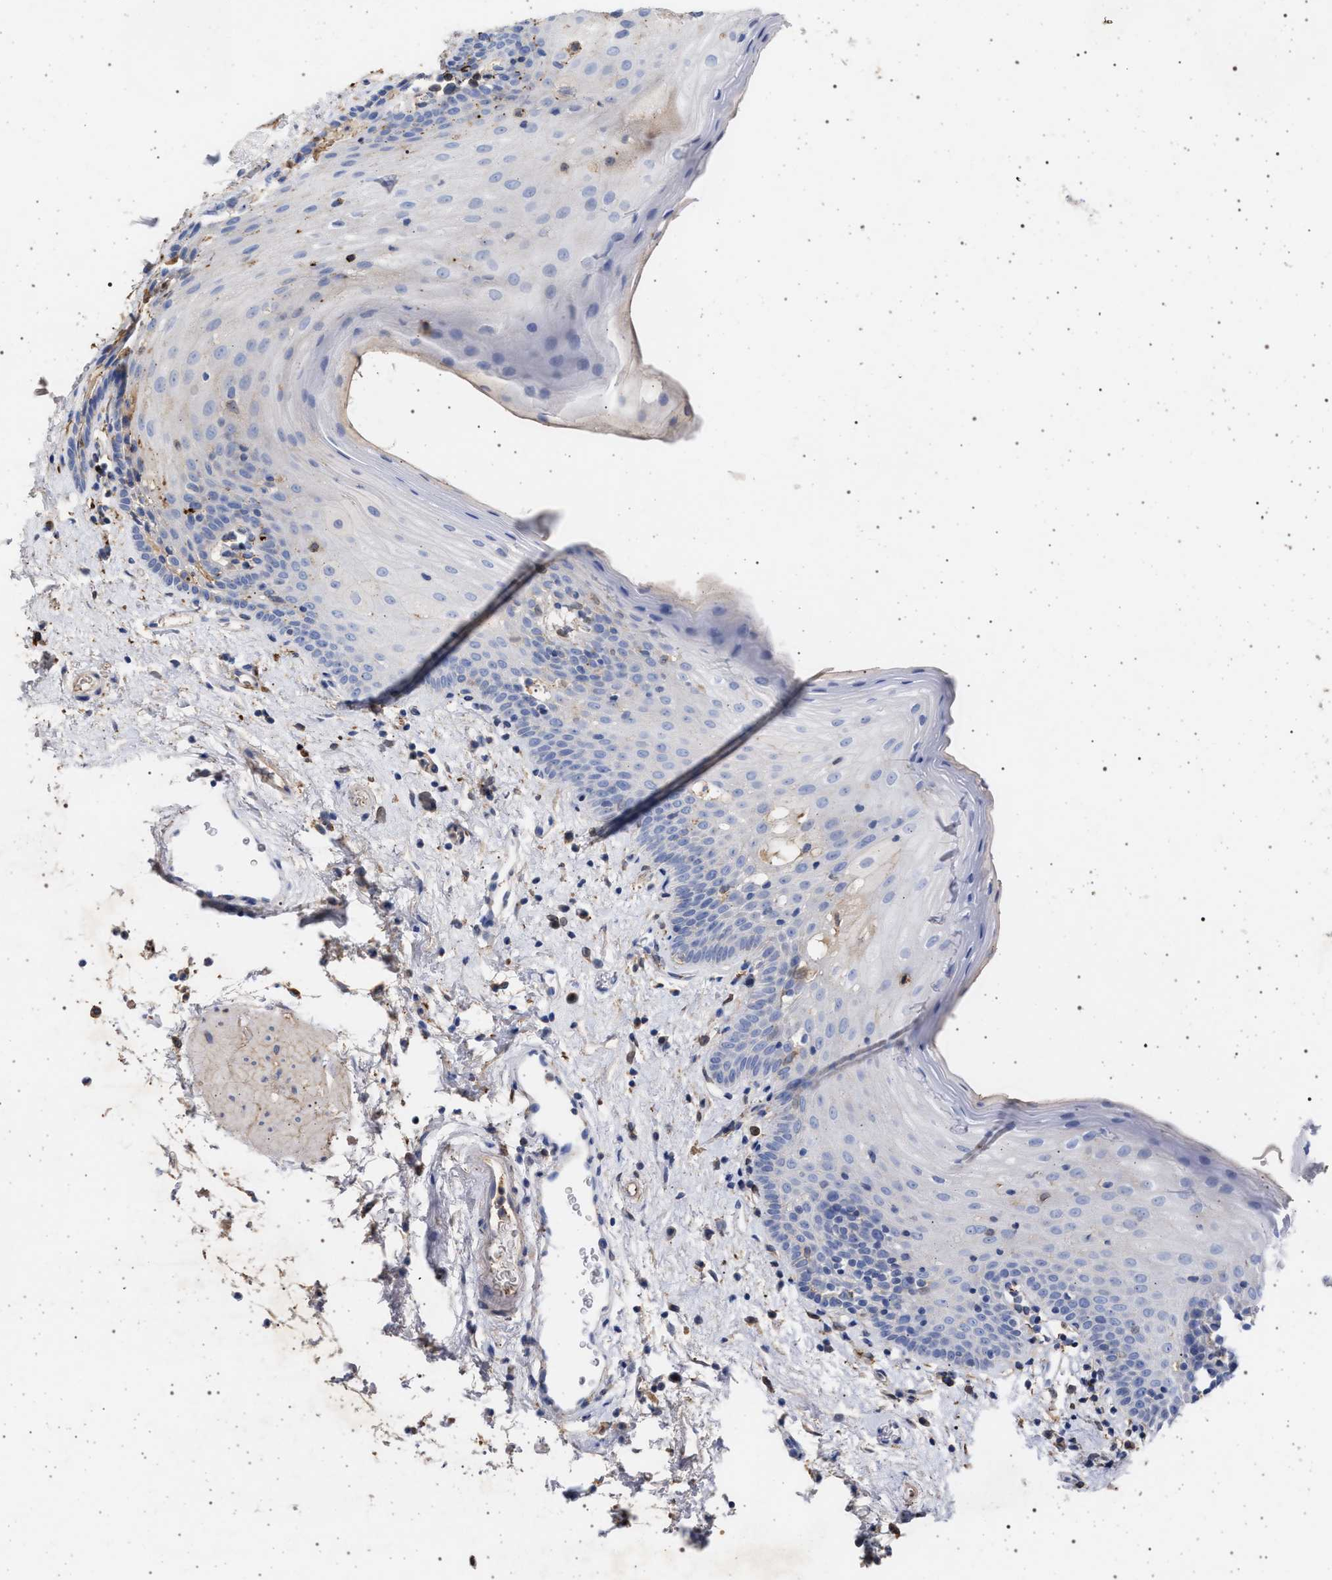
{"staining": {"intensity": "negative", "quantity": "none", "location": "none"}, "tissue": "oral mucosa", "cell_type": "Squamous epithelial cells", "image_type": "normal", "snomed": [{"axis": "morphology", "description": "Normal tissue, NOS"}, {"axis": "topography", "description": "Oral tissue"}], "caption": "Immunohistochemical staining of benign human oral mucosa displays no significant expression in squamous epithelial cells. (DAB (3,3'-diaminobenzidine) immunohistochemistry with hematoxylin counter stain).", "gene": "PLG", "patient": {"sex": "male", "age": 66}}